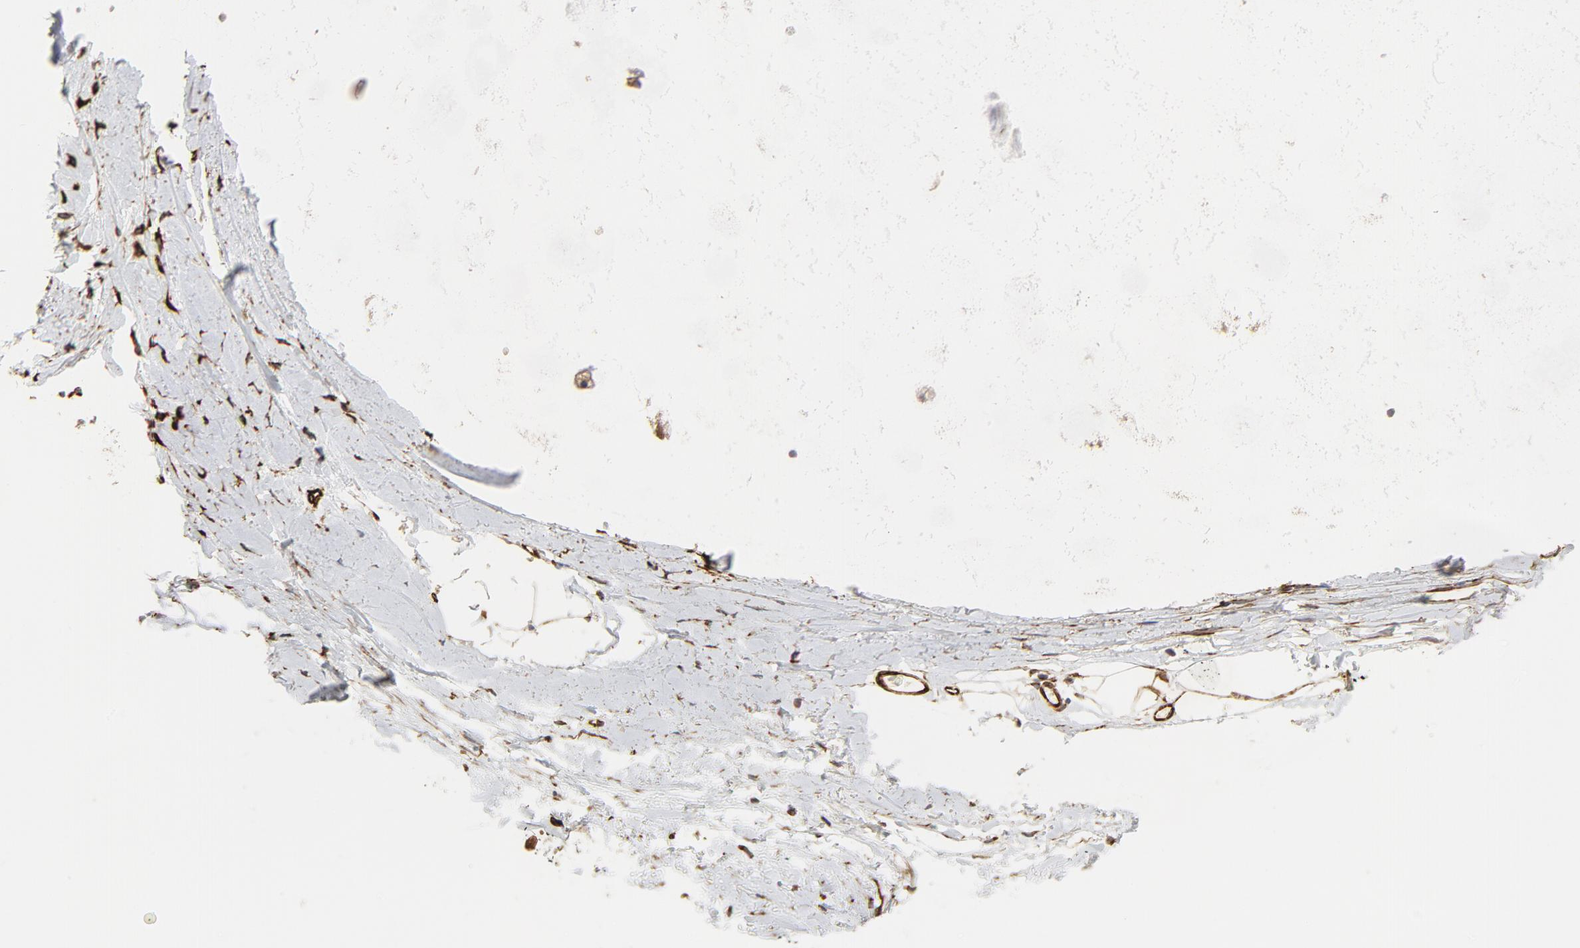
{"staining": {"intensity": "strong", "quantity": ">75%", "location": "cytoplasmic/membranous"}, "tissue": "soft tissue", "cell_type": "Fibroblasts", "image_type": "normal", "snomed": [{"axis": "morphology", "description": "Normal tissue, NOS"}, {"axis": "topography", "description": "Cartilage tissue"}, {"axis": "topography", "description": "Bronchus"}], "caption": "IHC image of benign human soft tissue stained for a protein (brown), which displays high levels of strong cytoplasmic/membranous positivity in approximately >75% of fibroblasts.", "gene": "FAM118A", "patient": {"sex": "female", "age": 73}}